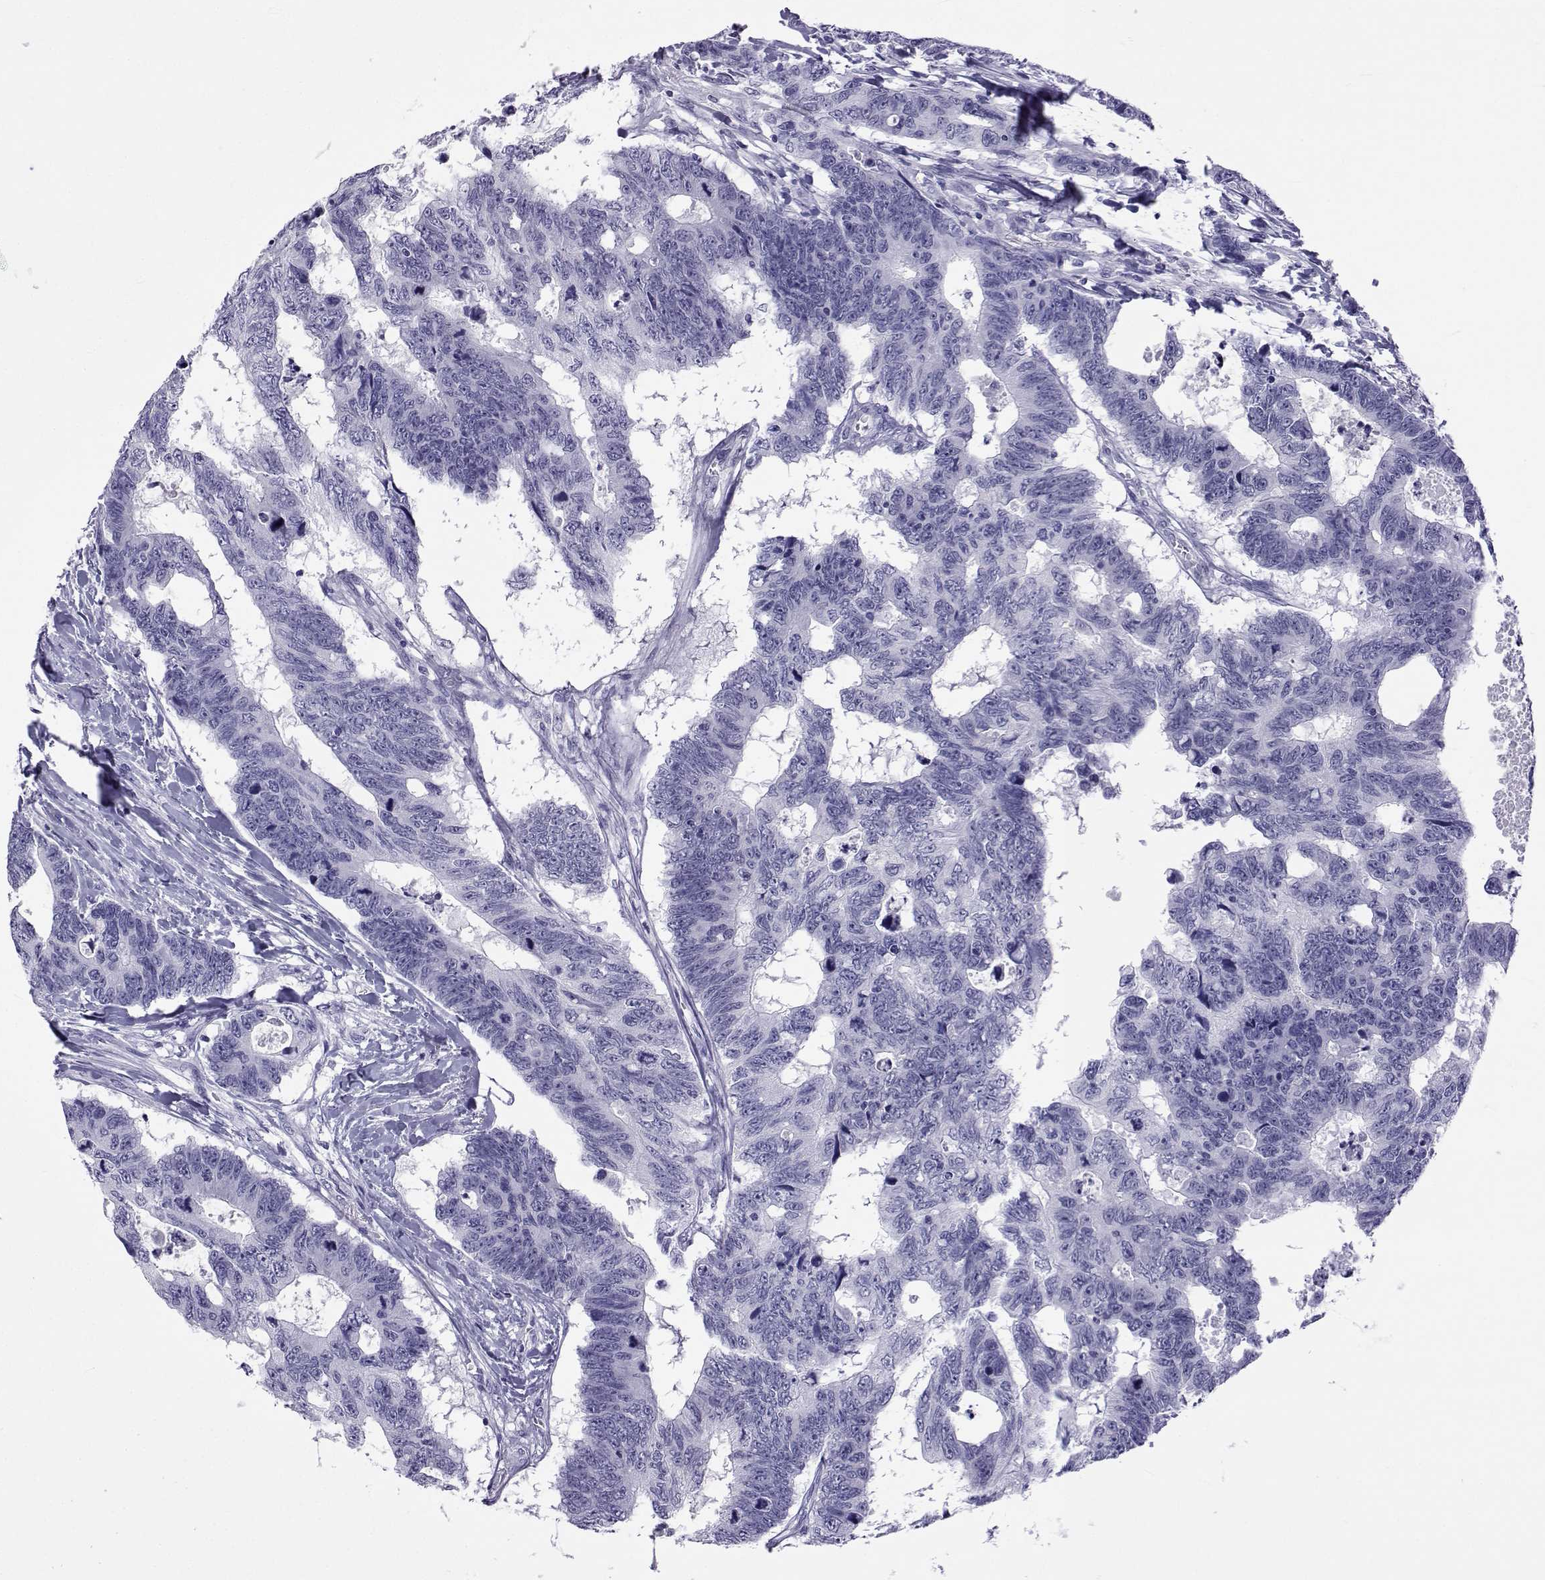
{"staining": {"intensity": "negative", "quantity": "none", "location": "none"}, "tissue": "colorectal cancer", "cell_type": "Tumor cells", "image_type": "cancer", "snomed": [{"axis": "morphology", "description": "Adenocarcinoma, NOS"}, {"axis": "topography", "description": "Colon"}], "caption": "Tumor cells are negative for protein expression in human colorectal cancer.", "gene": "ACTL7A", "patient": {"sex": "female", "age": 77}}